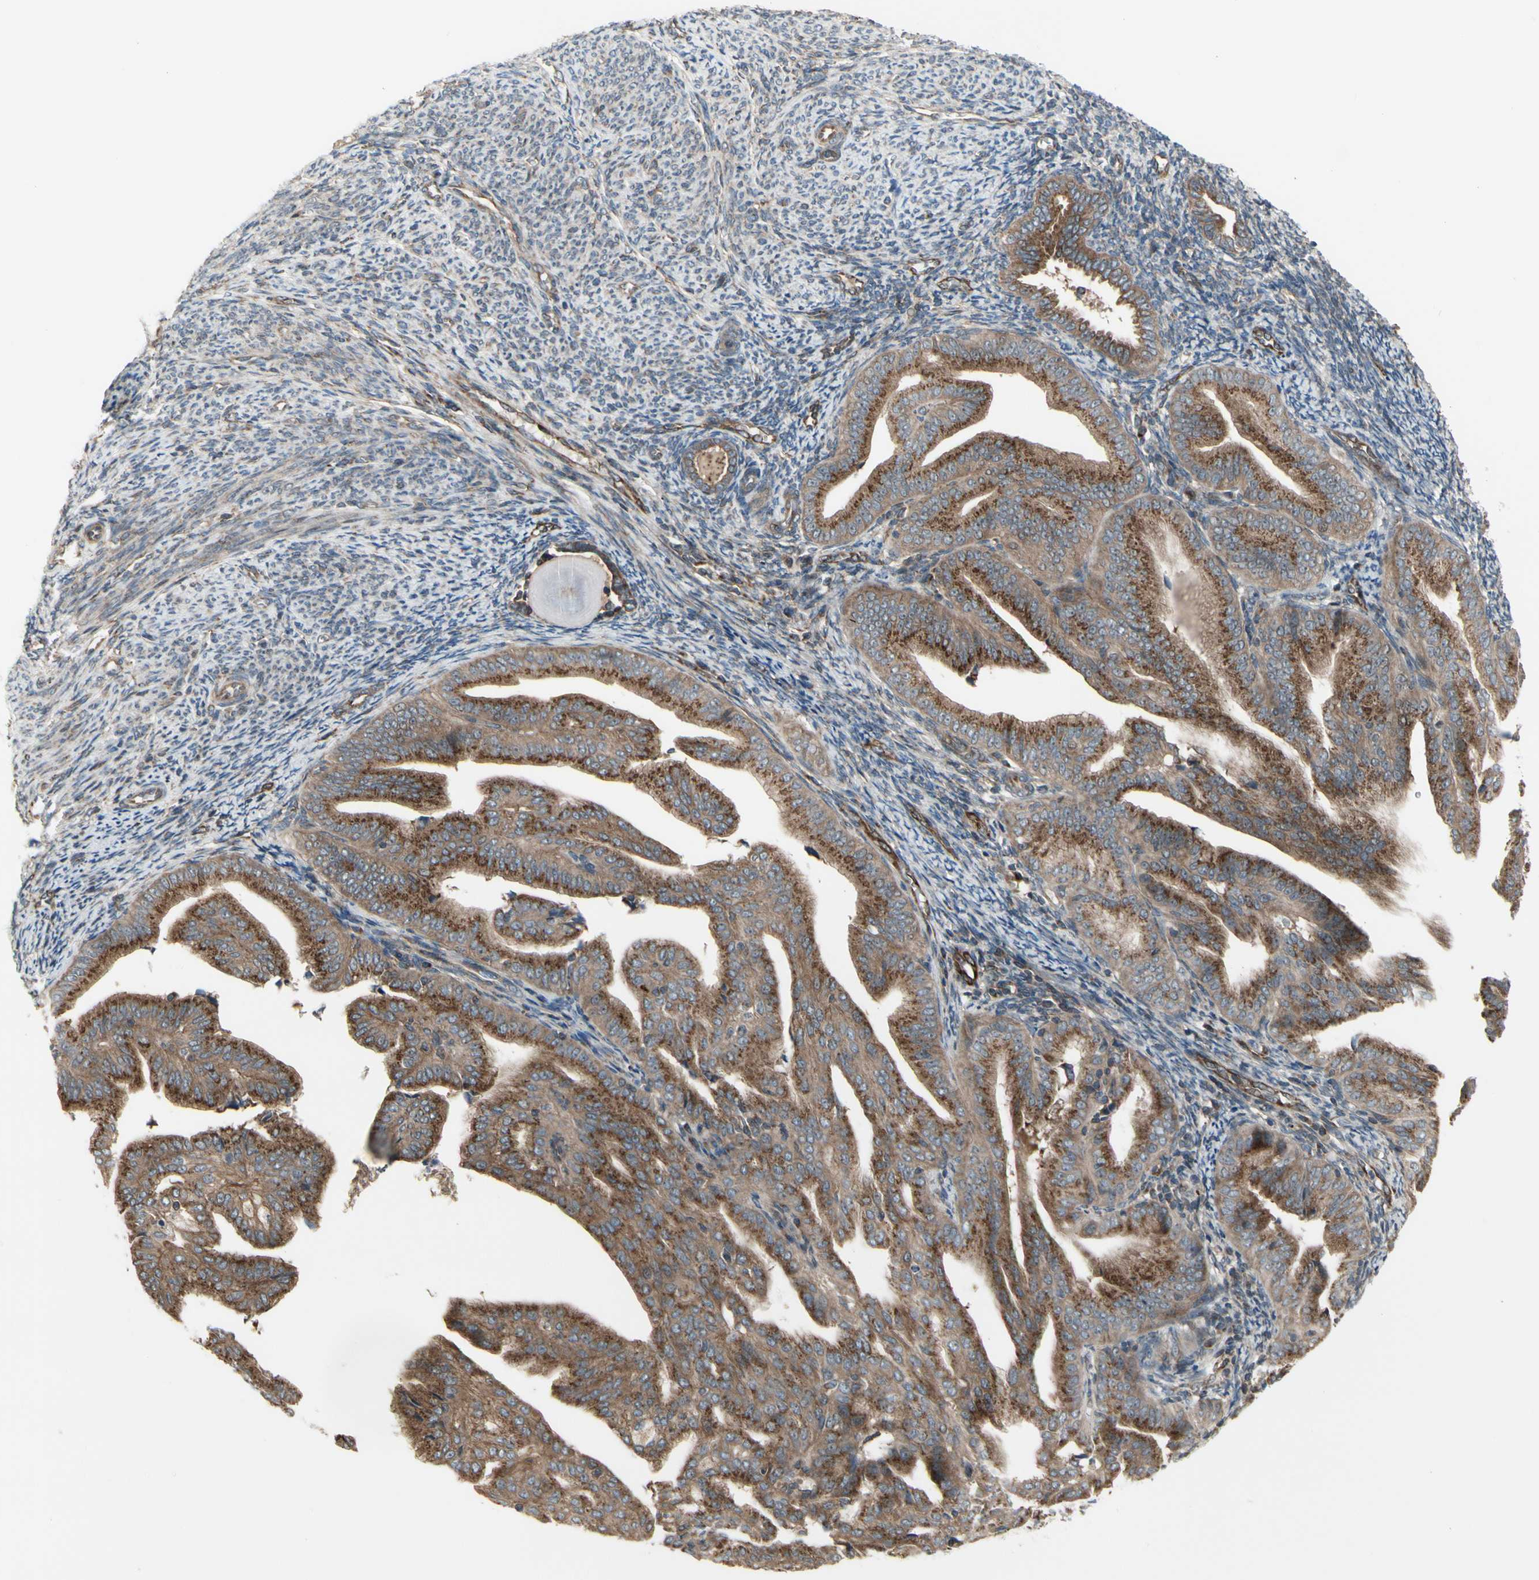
{"staining": {"intensity": "strong", "quantity": ">75%", "location": "cytoplasmic/membranous"}, "tissue": "endometrial cancer", "cell_type": "Tumor cells", "image_type": "cancer", "snomed": [{"axis": "morphology", "description": "Adenocarcinoma, NOS"}, {"axis": "topography", "description": "Endometrium"}], "caption": "IHC (DAB) staining of endometrial cancer (adenocarcinoma) reveals strong cytoplasmic/membranous protein positivity in about >75% of tumor cells. The staining is performed using DAB brown chromogen to label protein expression. The nuclei are counter-stained blue using hematoxylin.", "gene": "SLC39A9", "patient": {"sex": "female", "age": 58}}